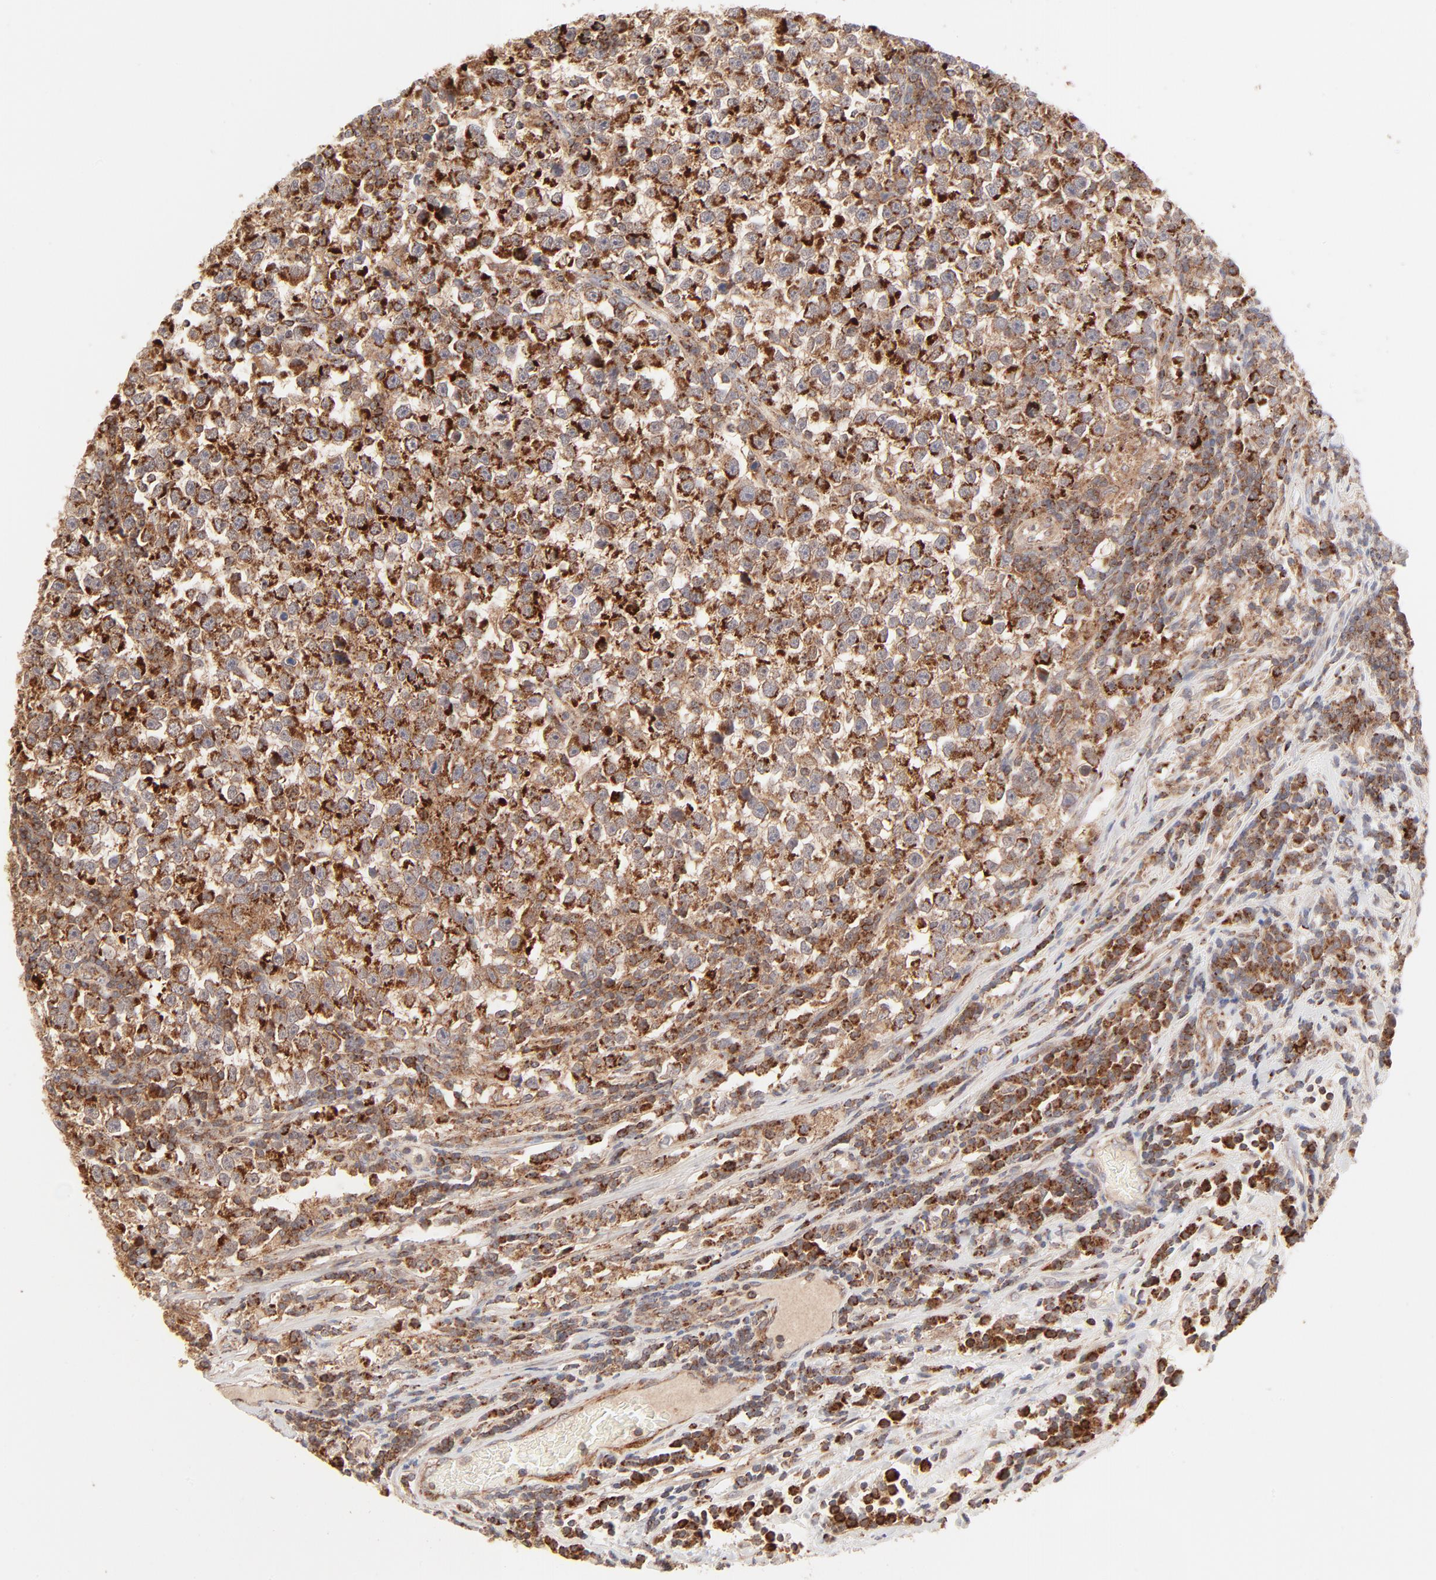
{"staining": {"intensity": "strong", "quantity": ">75%", "location": "cytoplasmic/membranous"}, "tissue": "testis cancer", "cell_type": "Tumor cells", "image_type": "cancer", "snomed": [{"axis": "morphology", "description": "Seminoma, NOS"}, {"axis": "topography", "description": "Testis"}], "caption": "The immunohistochemical stain highlights strong cytoplasmic/membranous expression in tumor cells of testis seminoma tissue. The staining was performed using DAB (3,3'-diaminobenzidine) to visualize the protein expression in brown, while the nuclei were stained in blue with hematoxylin (Magnification: 20x).", "gene": "CSPG4", "patient": {"sex": "male", "age": 43}}